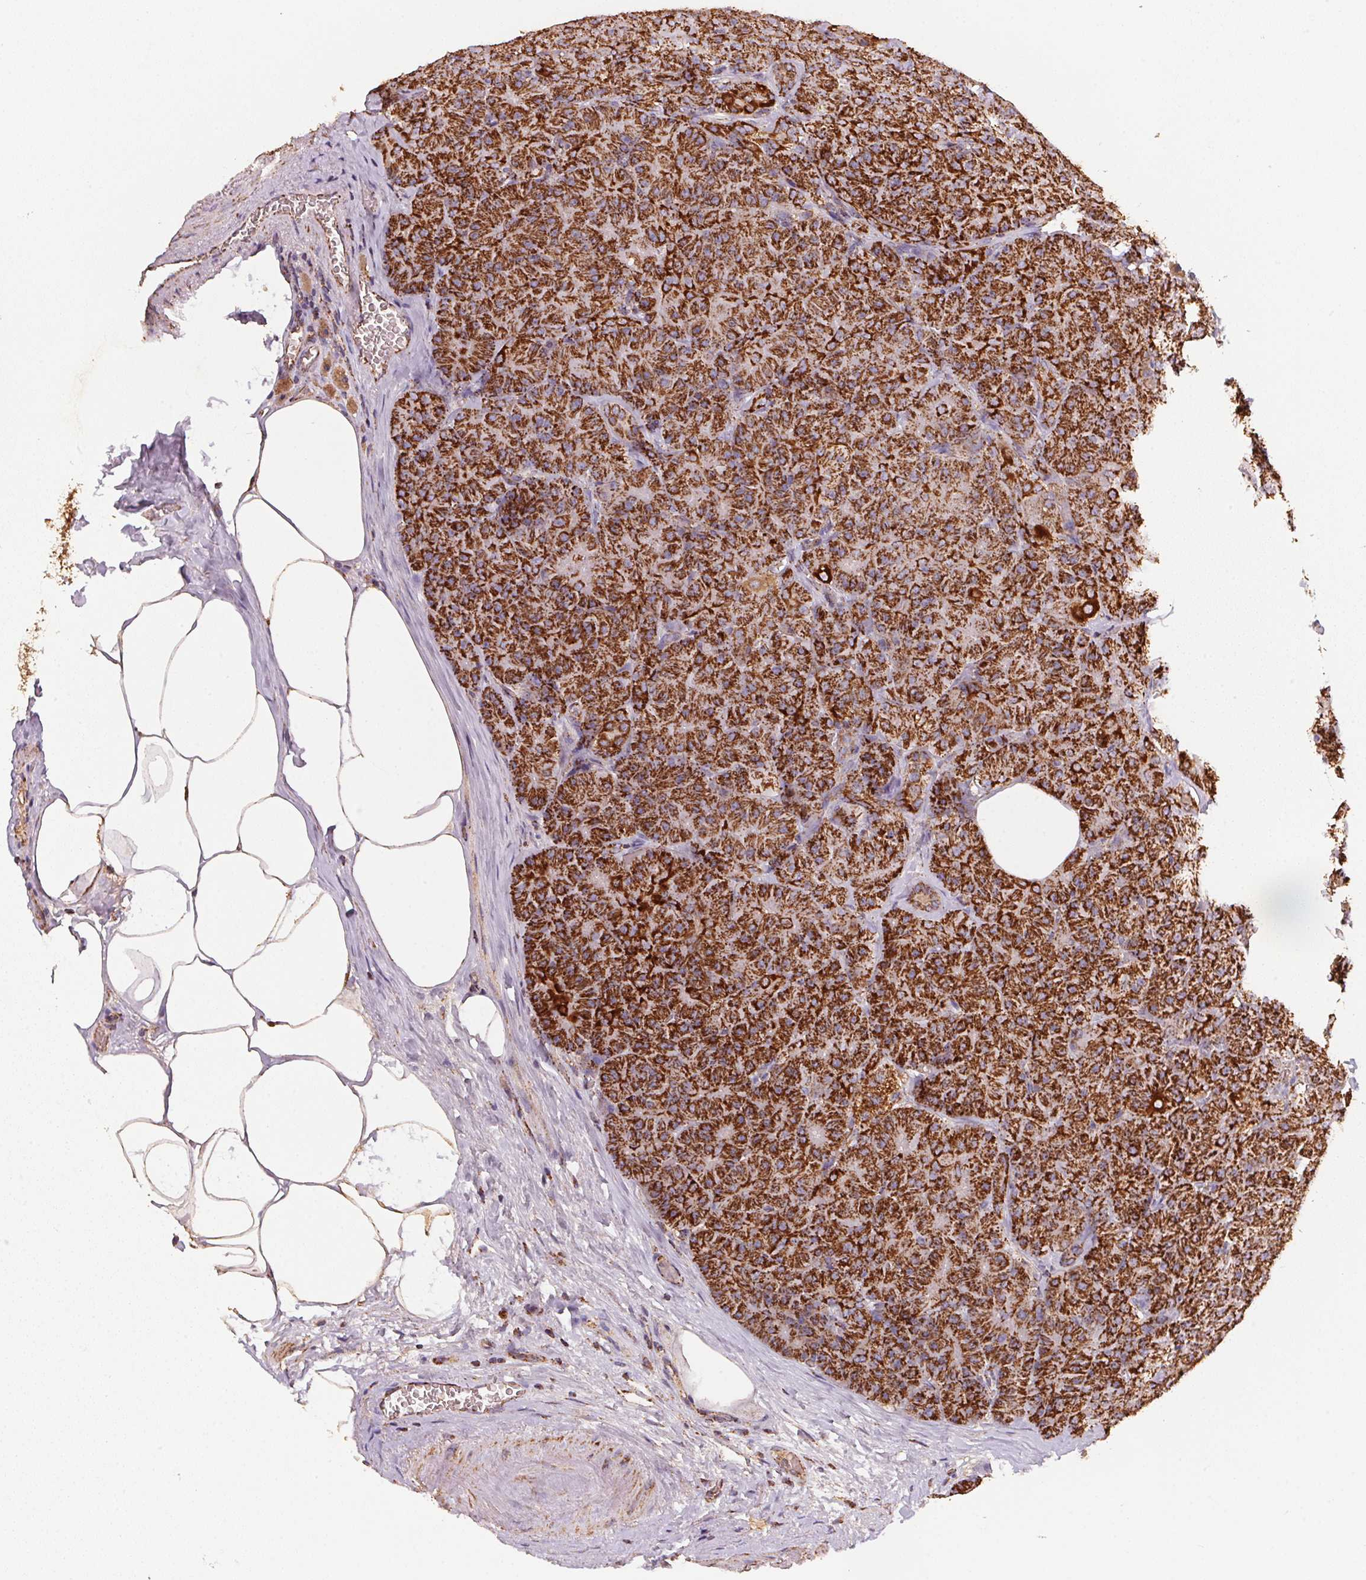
{"staining": {"intensity": "strong", "quantity": ">75%", "location": "cytoplasmic/membranous"}, "tissue": "pancreas", "cell_type": "Exocrine glandular cells", "image_type": "normal", "snomed": [{"axis": "morphology", "description": "Normal tissue, NOS"}, {"axis": "topography", "description": "Pancreas"}], "caption": "Immunohistochemical staining of benign pancreas demonstrates strong cytoplasmic/membranous protein staining in approximately >75% of exocrine glandular cells. (Brightfield microscopy of DAB IHC at high magnification).", "gene": "NDUFS2", "patient": {"sex": "male", "age": 57}}